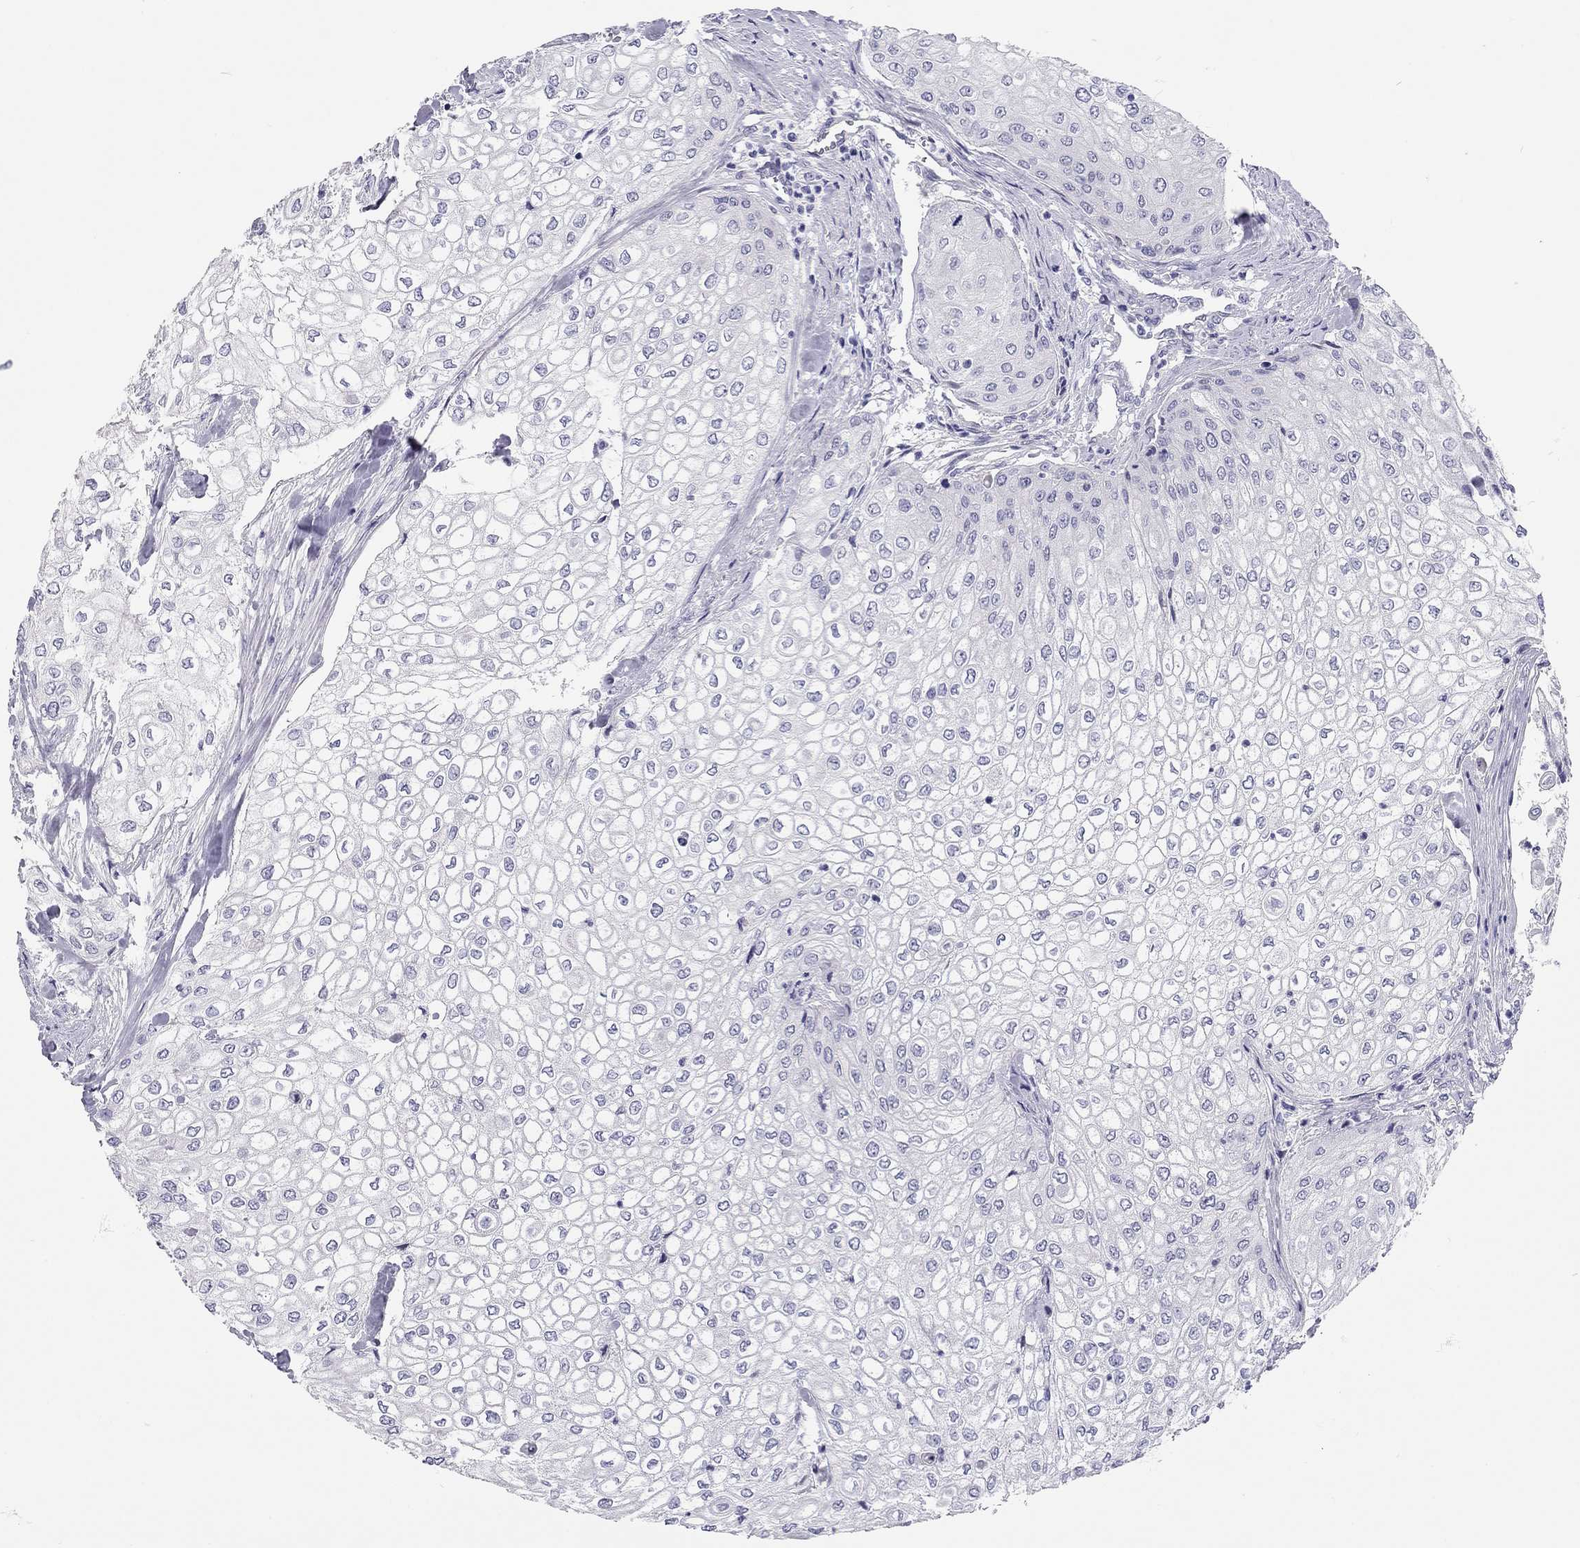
{"staining": {"intensity": "negative", "quantity": "none", "location": "none"}, "tissue": "urothelial cancer", "cell_type": "Tumor cells", "image_type": "cancer", "snomed": [{"axis": "morphology", "description": "Urothelial carcinoma, High grade"}, {"axis": "topography", "description": "Urinary bladder"}], "caption": "Immunohistochemistry (IHC) of human urothelial carcinoma (high-grade) reveals no staining in tumor cells.", "gene": "SCARB1", "patient": {"sex": "male", "age": 62}}